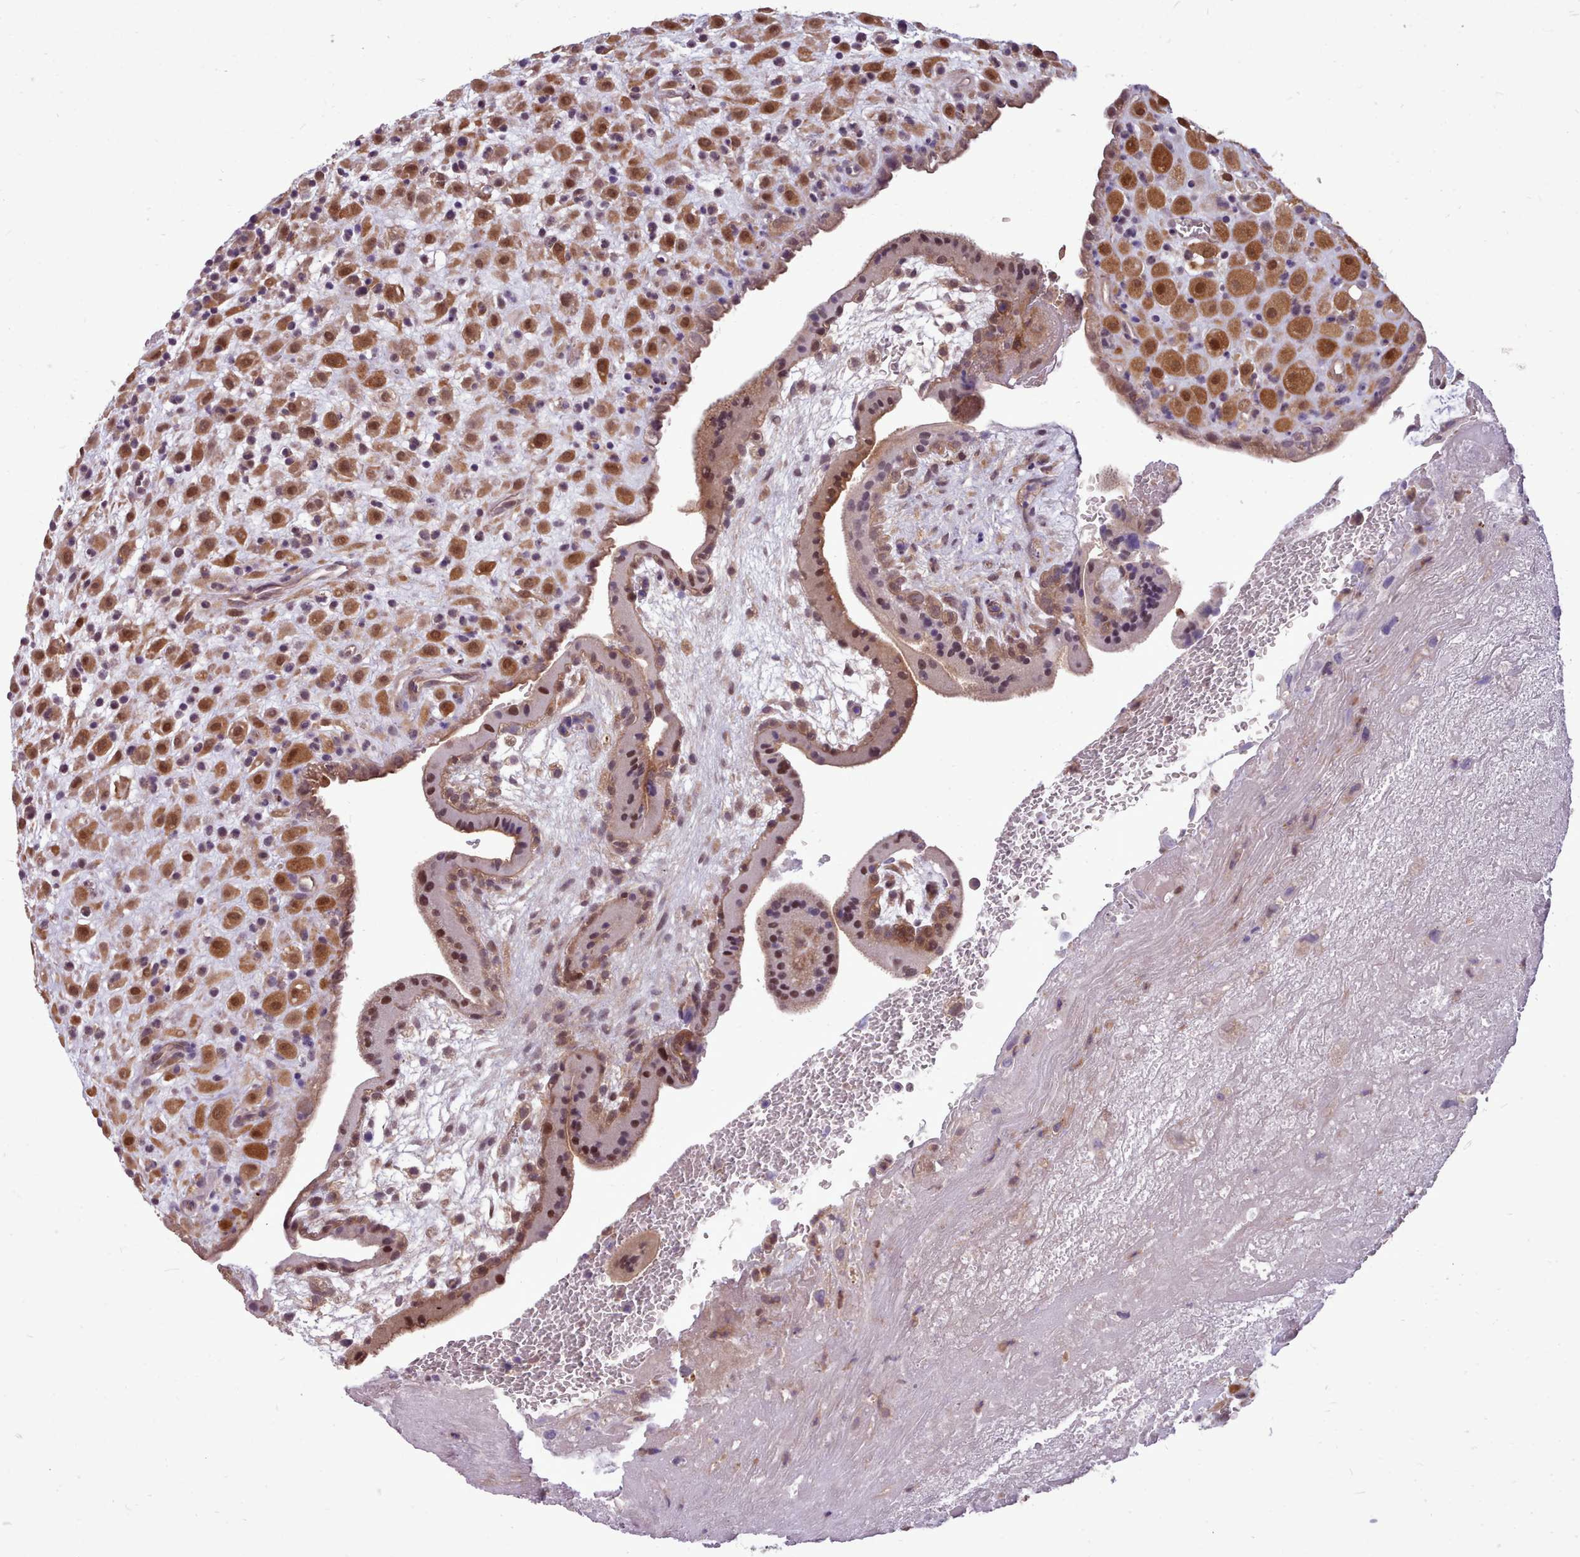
{"staining": {"intensity": "moderate", "quantity": ">75%", "location": "cytoplasmic/membranous,nuclear"}, "tissue": "placenta", "cell_type": "Decidual cells", "image_type": "normal", "snomed": [{"axis": "morphology", "description": "Normal tissue, NOS"}, {"axis": "topography", "description": "Placenta"}], "caption": "IHC (DAB (3,3'-diaminobenzidine)) staining of normal human placenta exhibits moderate cytoplasmic/membranous,nuclear protein expression in about >75% of decidual cells.", "gene": "AHCY", "patient": {"sex": "female", "age": 35}}